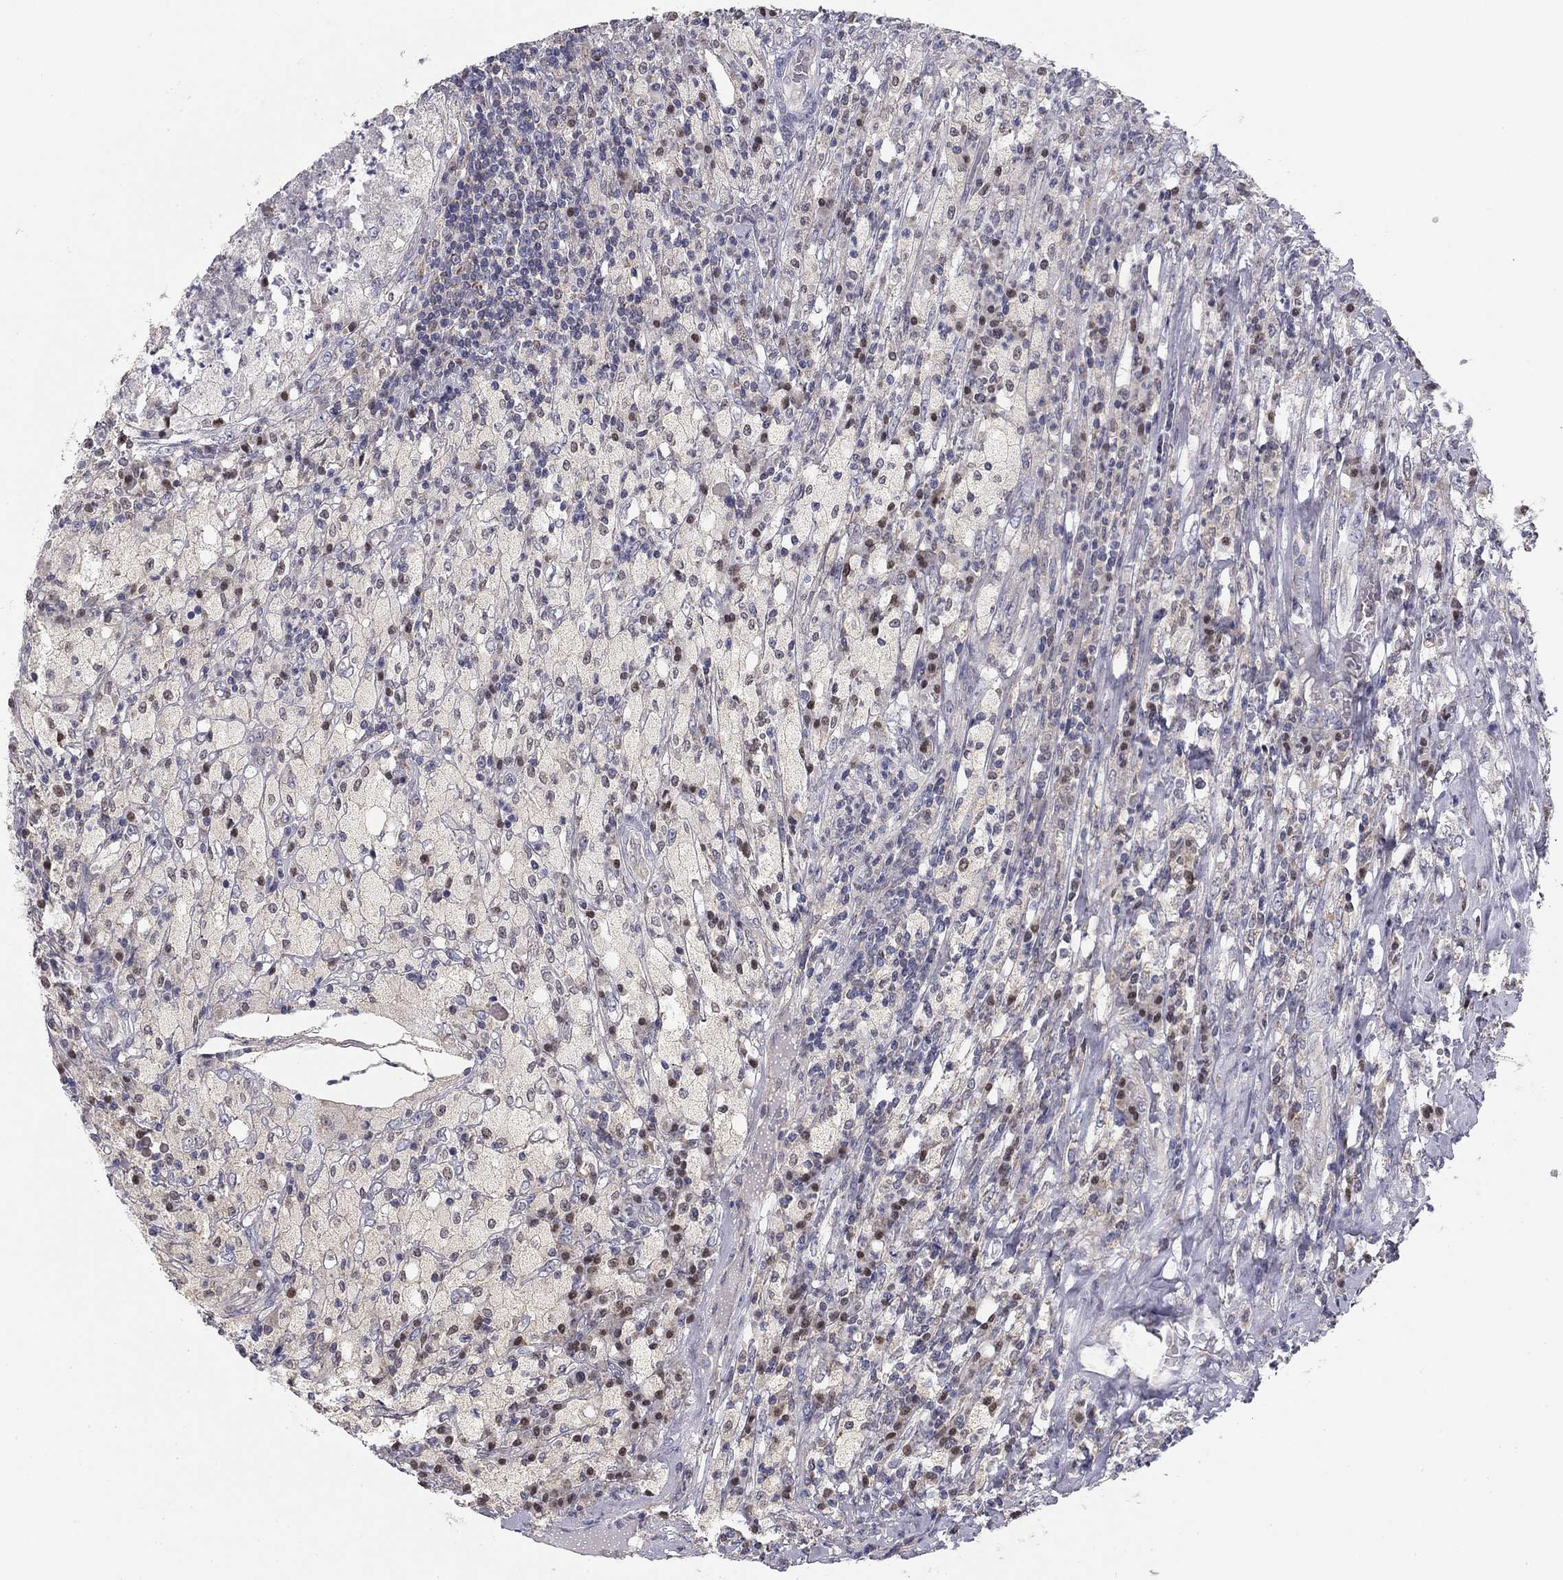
{"staining": {"intensity": "negative", "quantity": "none", "location": "none"}, "tissue": "testis cancer", "cell_type": "Tumor cells", "image_type": "cancer", "snomed": [{"axis": "morphology", "description": "Necrosis, NOS"}, {"axis": "morphology", "description": "Carcinoma, Embryonal, NOS"}, {"axis": "topography", "description": "Testis"}], "caption": "This is an immunohistochemistry histopathology image of testis cancer (embryonal carcinoma). There is no expression in tumor cells.", "gene": "SLC2A9", "patient": {"sex": "male", "age": 19}}